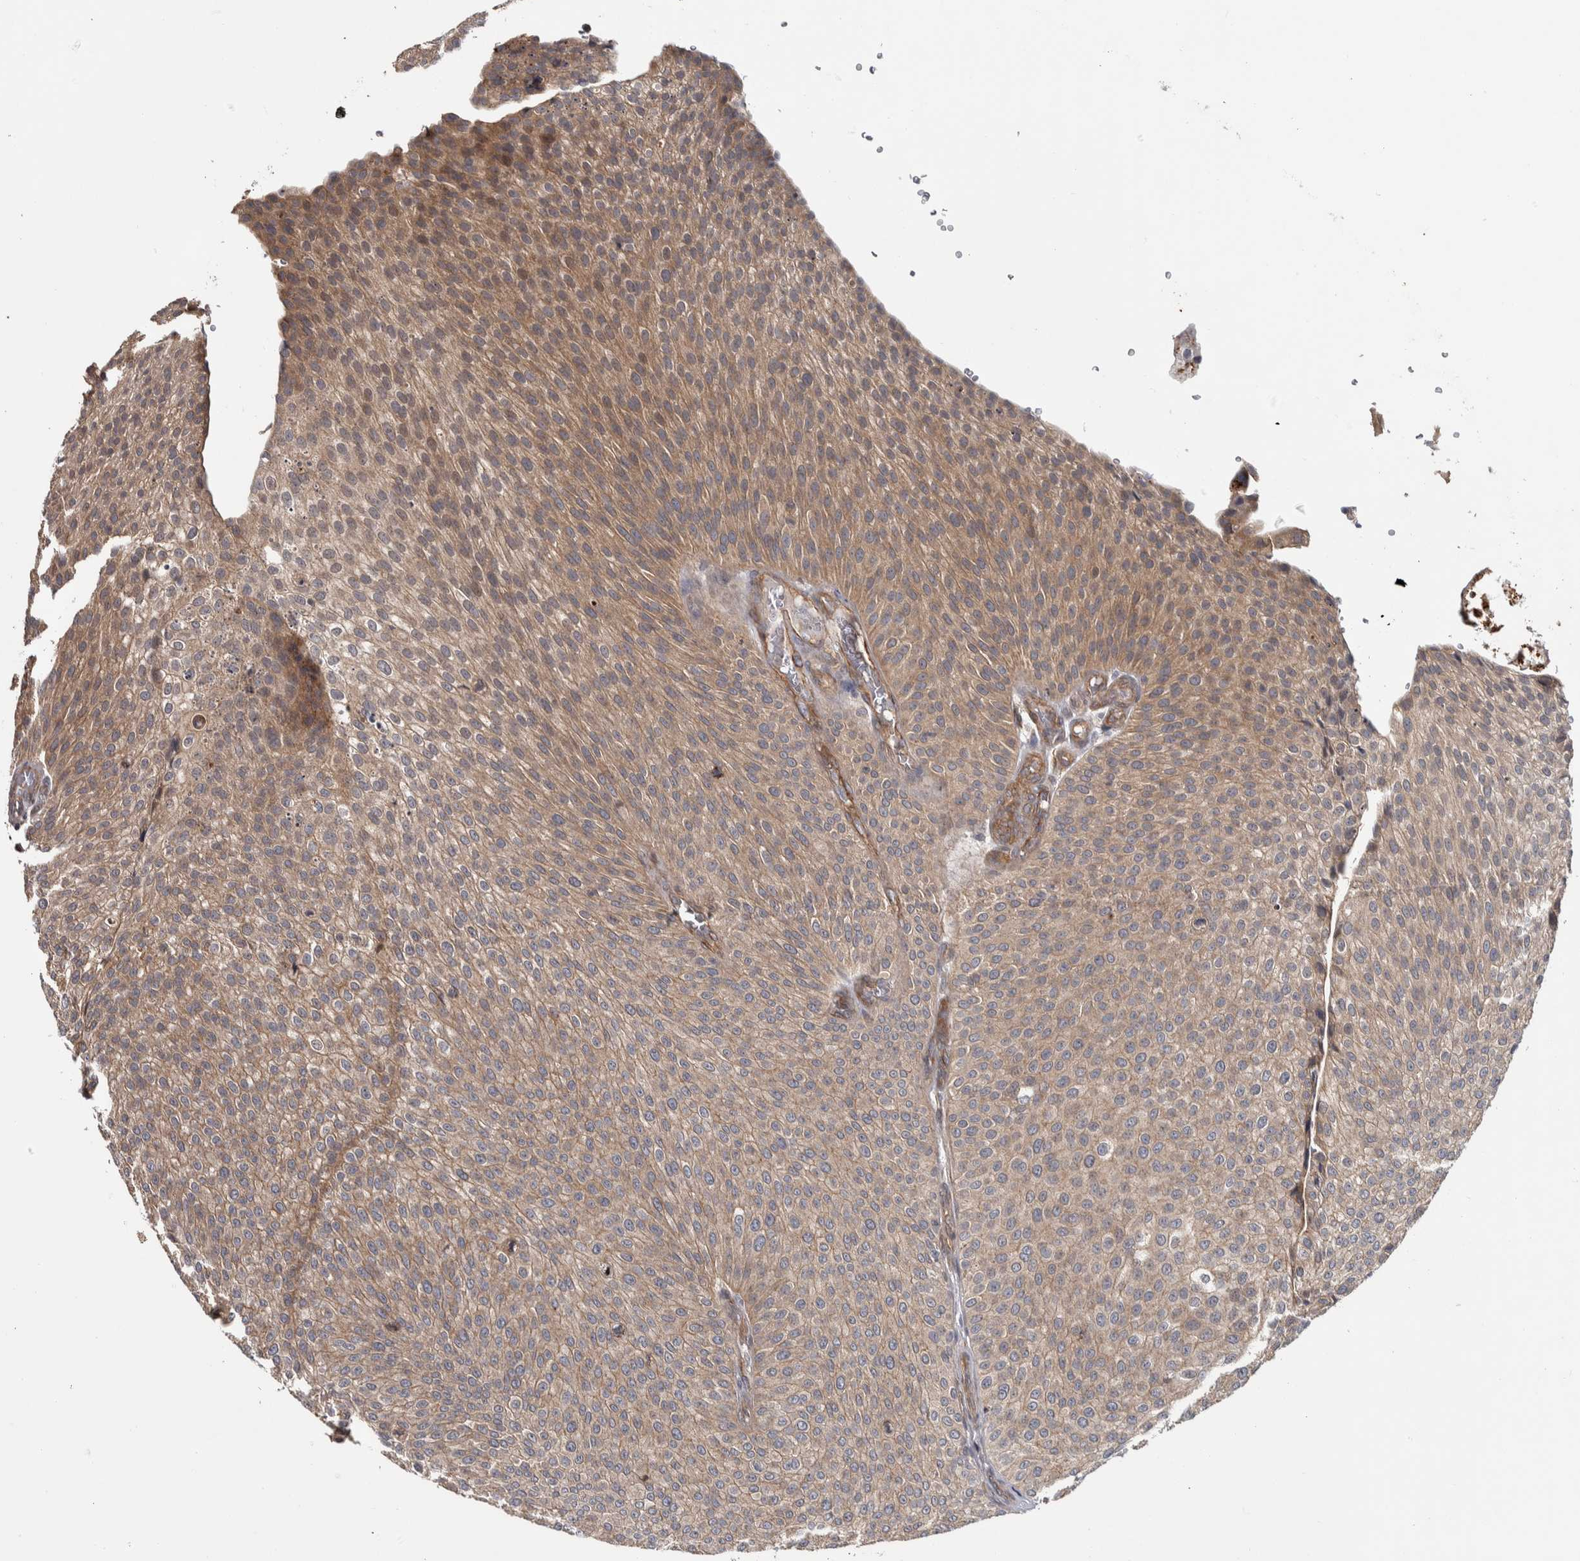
{"staining": {"intensity": "moderate", "quantity": ">75%", "location": "cytoplasmic/membranous"}, "tissue": "urothelial cancer", "cell_type": "Tumor cells", "image_type": "cancer", "snomed": [{"axis": "morphology", "description": "Urothelial carcinoma, Low grade"}, {"axis": "topography", "description": "Smooth muscle"}, {"axis": "topography", "description": "Urinary bladder"}], "caption": "This image demonstrates urothelial cancer stained with IHC to label a protein in brown. The cytoplasmic/membranous of tumor cells show moderate positivity for the protein. Nuclei are counter-stained blue.", "gene": "CHMP4C", "patient": {"sex": "male", "age": 60}}